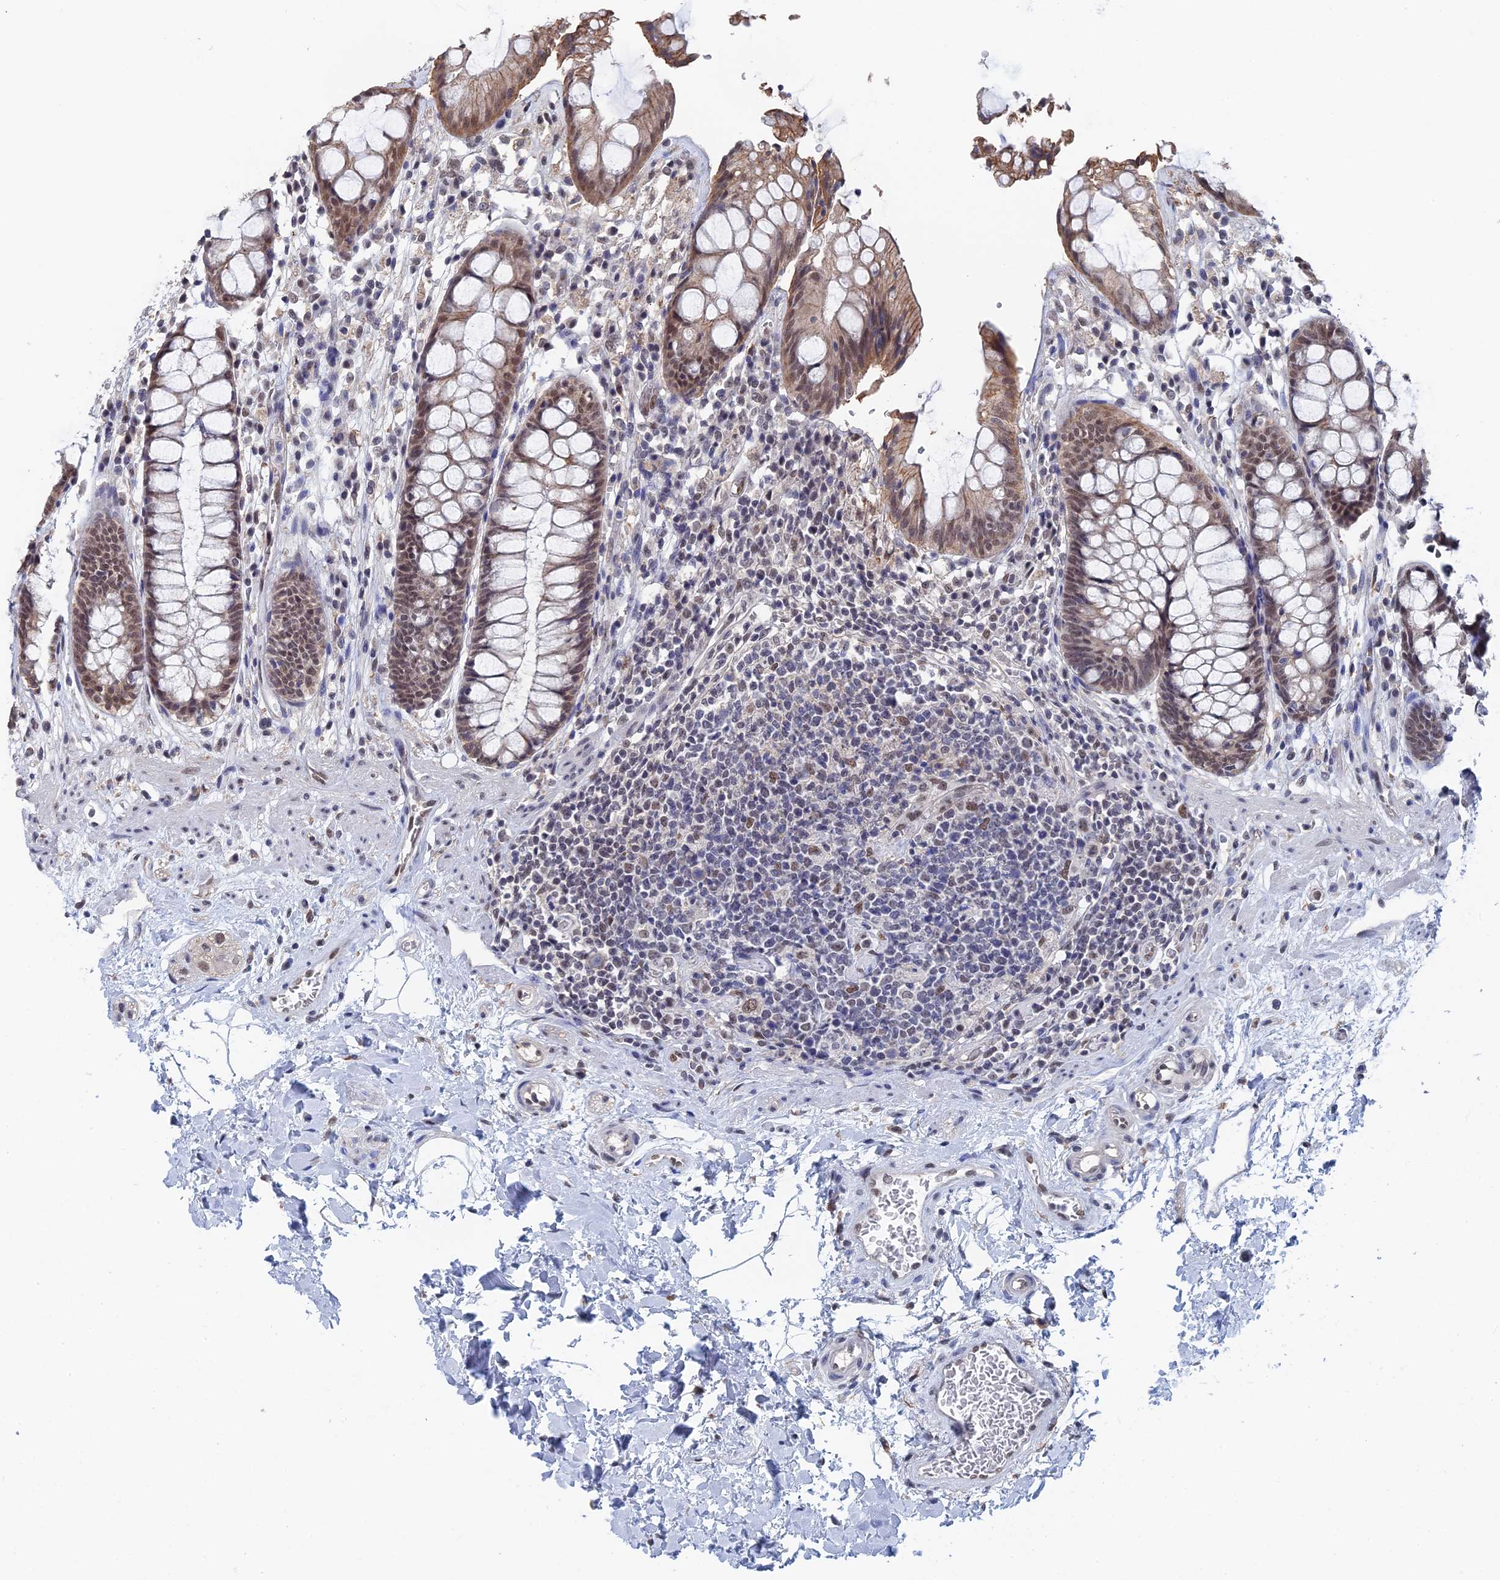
{"staining": {"intensity": "moderate", "quantity": ">75%", "location": "cytoplasmic/membranous,nuclear"}, "tissue": "rectum", "cell_type": "Glandular cells", "image_type": "normal", "snomed": [{"axis": "morphology", "description": "Normal tissue, NOS"}, {"axis": "topography", "description": "Rectum"}], "caption": "An image of human rectum stained for a protein reveals moderate cytoplasmic/membranous,nuclear brown staining in glandular cells. The protein is shown in brown color, while the nuclei are stained blue.", "gene": "TSSC4", "patient": {"sex": "male", "age": 64}}